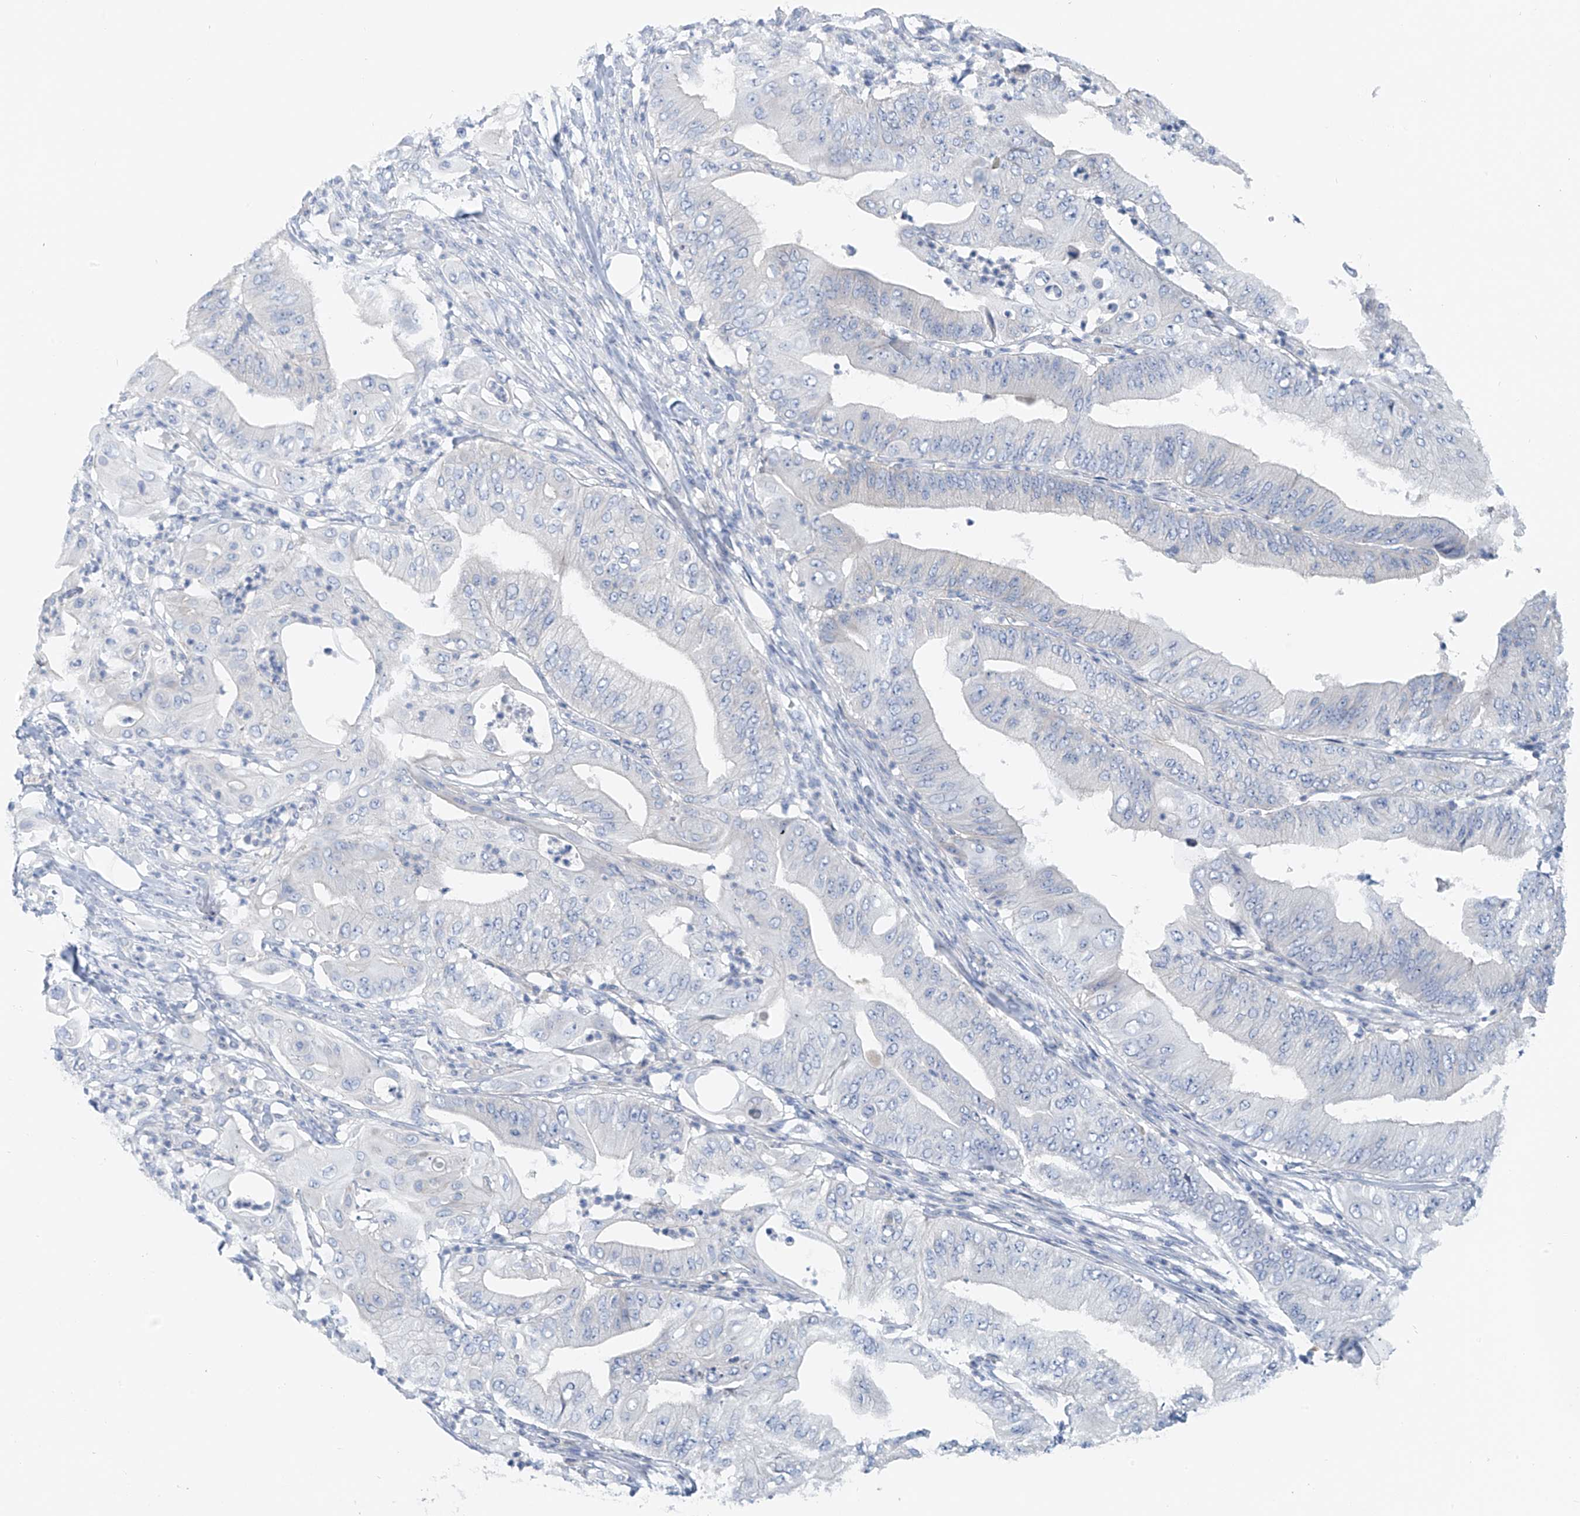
{"staining": {"intensity": "negative", "quantity": "none", "location": "none"}, "tissue": "pancreatic cancer", "cell_type": "Tumor cells", "image_type": "cancer", "snomed": [{"axis": "morphology", "description": "Adenocarcinoma, NOS"}, {"axis": "topography", "description": "Pancreas"}], "caption": "Histopathology image shows no significant protein staining in tumor cells of pancreatic adenocarcinoma.", "gene": "POMGNT2", "patient": {"sex": "female", "age": 77}}